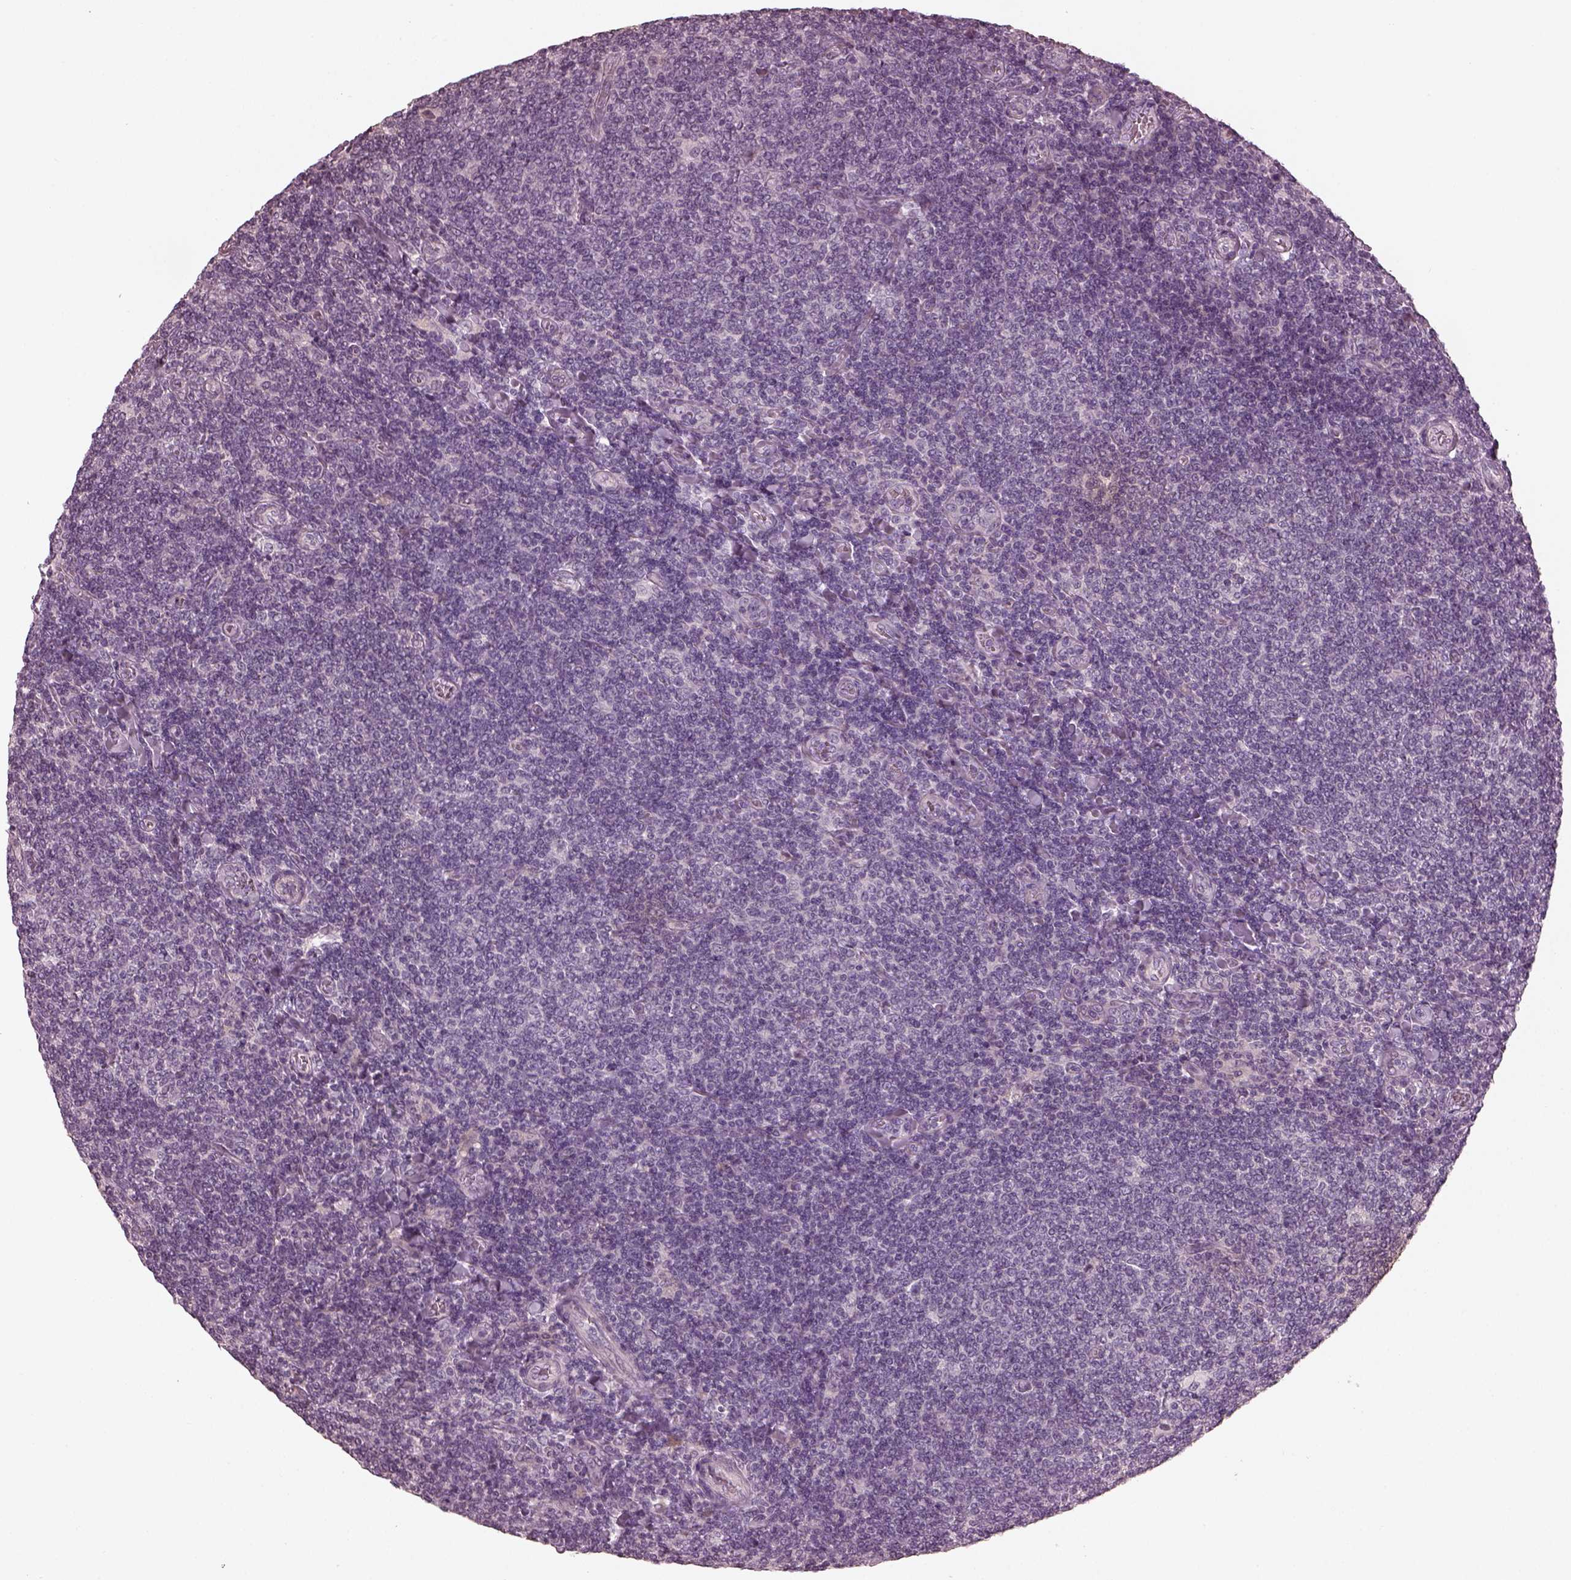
{"staining": {"intensity": "negative", "quantity": "none", "location": "none"}, "tissue": "lymphoma", "cell_type": "Tumor cells", "image_type": "cancer", "snomed": [{"axis": "morphology", "description": "Malignant lymphoma, non-Hodgkin's type, Low grade"}, {"axis": "topography", "description": "Lymph node"}], "caption": "DAB (3,3'-diaminobenzidine) immunohistochemical staining of human low-grade malignant lymphoma, non-Hodgkin's type displays no significant staining in tumor cells.", "gene": "OPTC", "patient": {"sex": "male", "age": 52}}